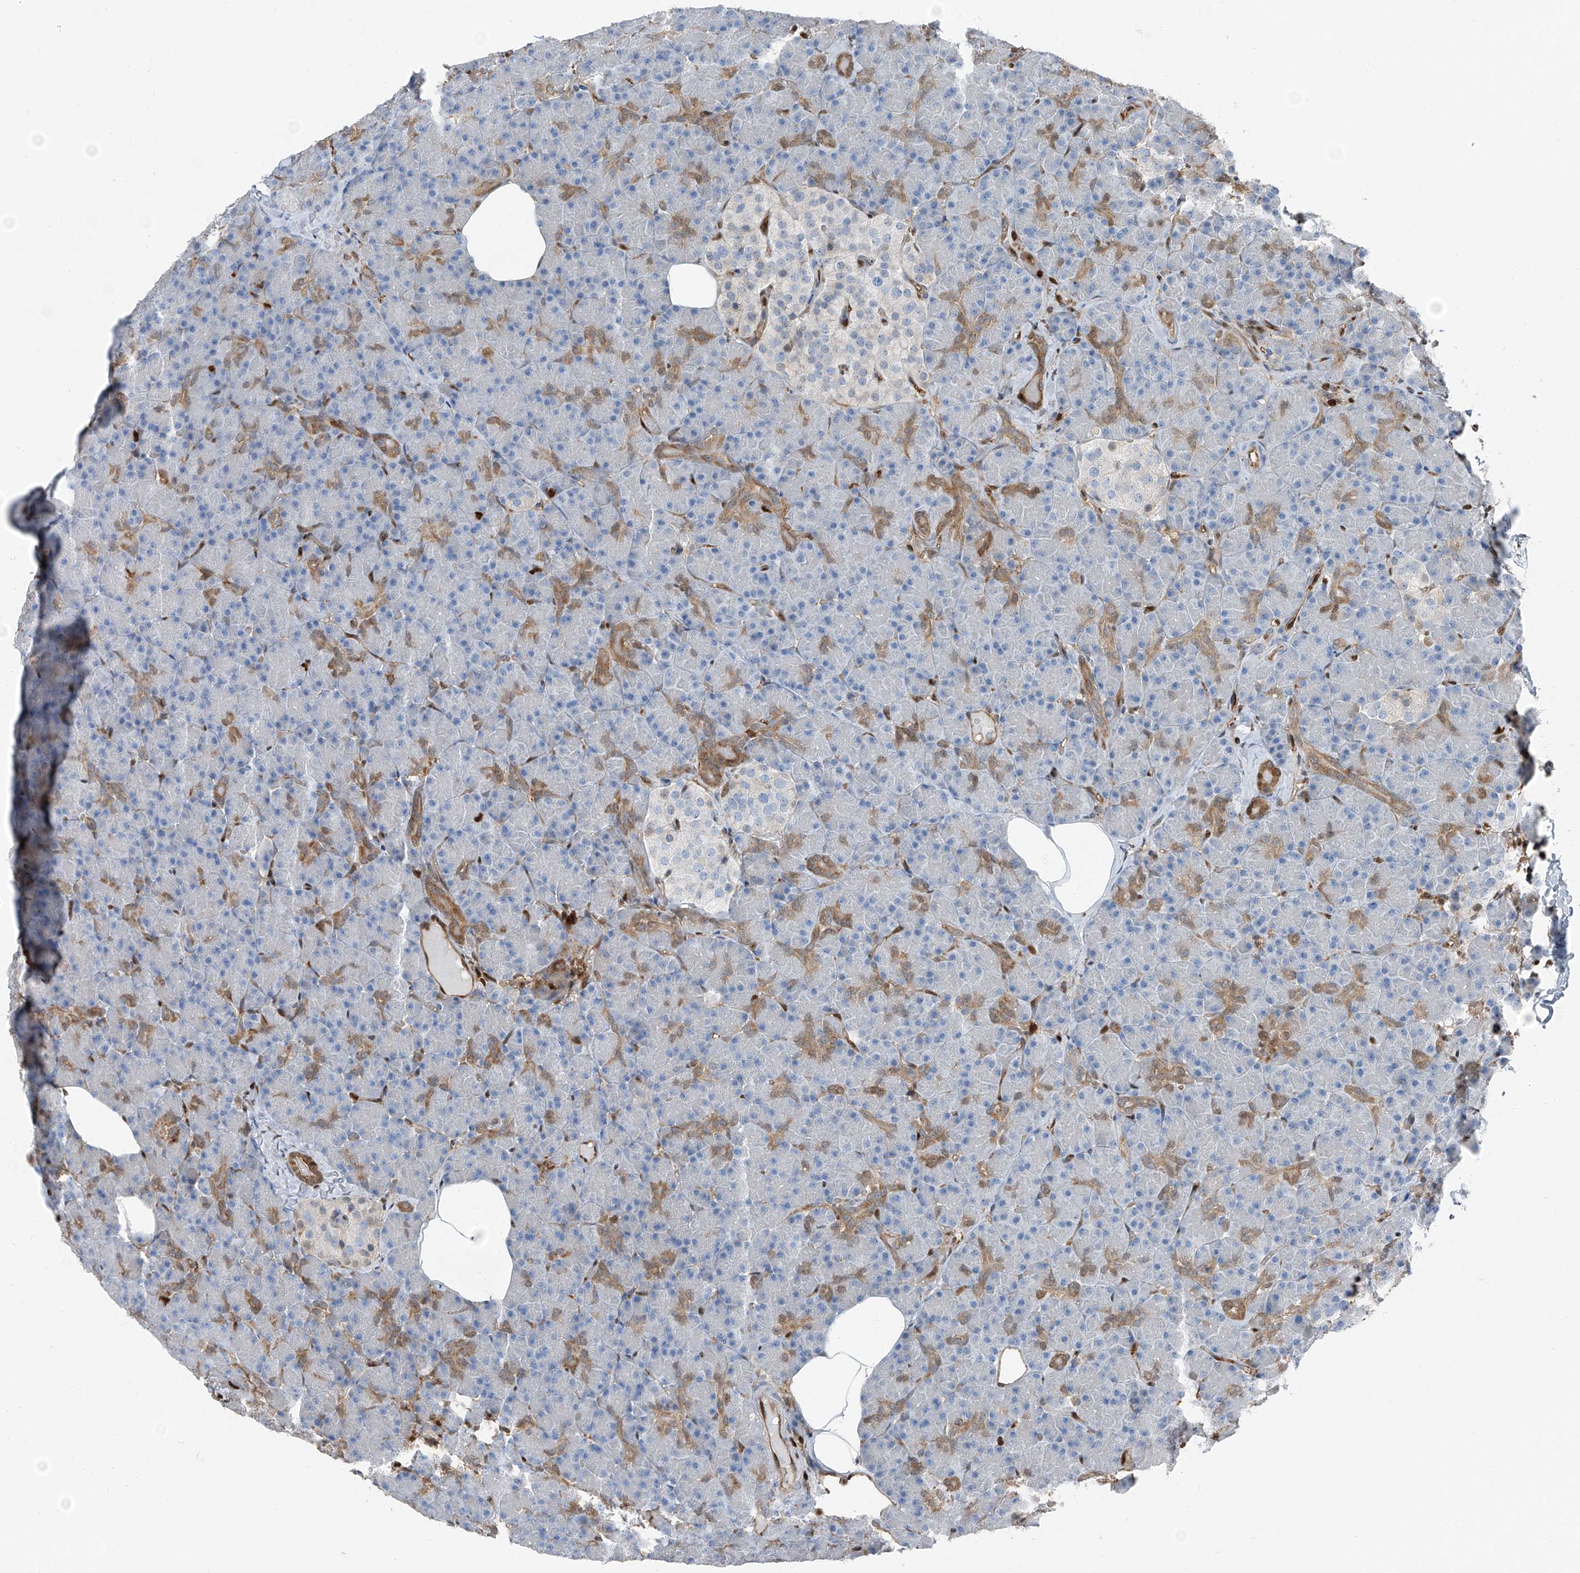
{"staining": {"intensity": "moderate", "quantity": "<25%", "location": "cytoplasmic/membranous"}, "tissue": "pancreas", "cell_type": "Exocrine glandular cells", "image_type": "normal", "snomed": [{"axis": "morphology", "description": "Normal tissue, NOS"}, {"axis": "topography", "description": "Pancreas"}], "caption": "About <25% of exocrine glandular cells in normal pancreas reveal moderate cytoplasmic/membranous protein staining as visualized by brown immunohistochemical staining.", "gene": "PSMB10", "patient": {"sex": "female", "age": 43}}